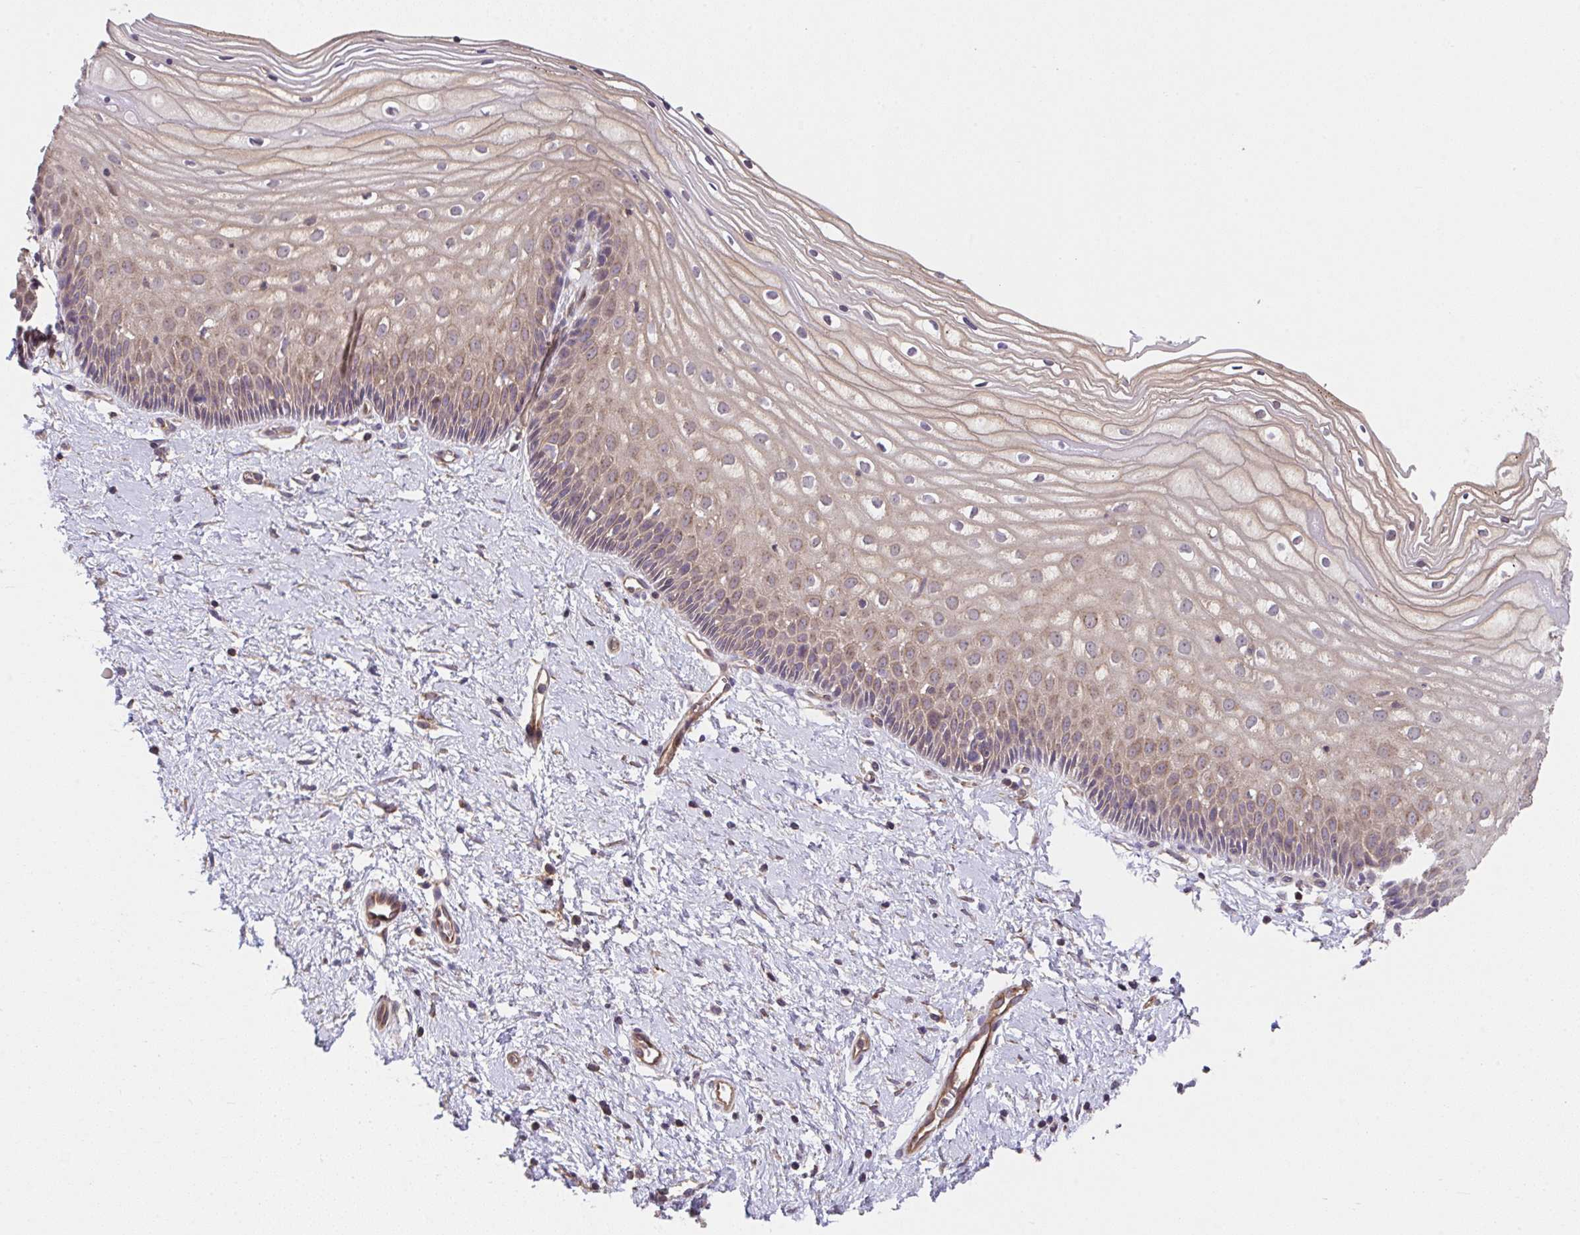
{"staining": {"intensity": "negative", "quantity": "none", "location": "none"}, "tissue": "cervix", "cell_type": "Glandular cells", "image_type": "normal", "snomed": [{"axis": "morphology", "description": "Normal tissue, NOS"}, {"axis": "topography", "description": "Cervix"}], "caption": "The immunohistochemistry (IHC) histopathology image has no significant positivity in glandular cells of cervix. (DAB (3,3'-diaminobenzidine) IHC with hematoxylin counter stain).", "gene": "ZNF696", "patient": {"sex": "female", "age": 36}}